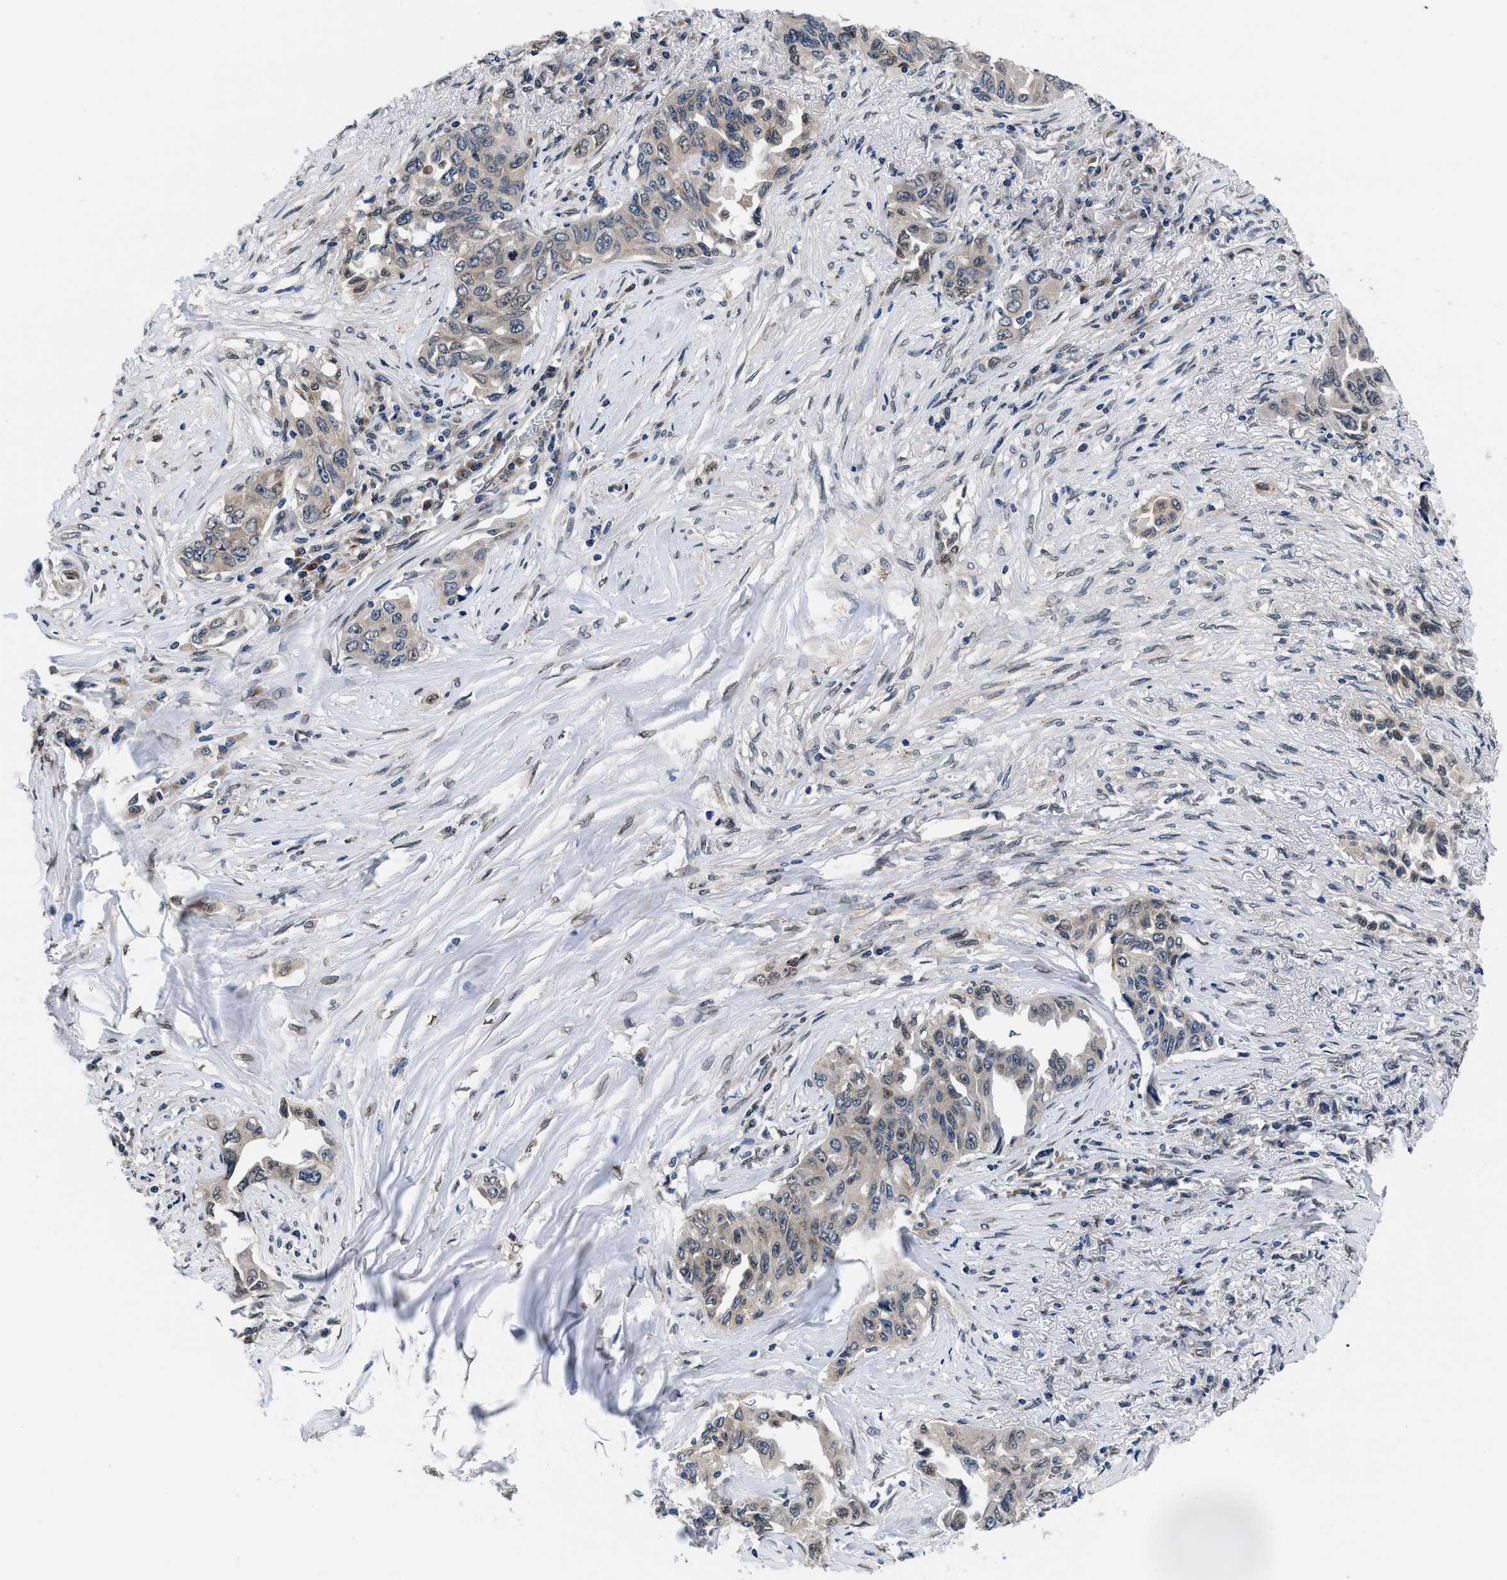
{"staining": {"intensity": "negative", "quantity": "none", "location": "none"}, "tissue": "lung cancer", "cell_type": "Tumor cells", "image_type": "cancer", "snomed": [{"axis": "morphology", "description": "Adenocarcinoma, NOS"}, {"axis": "topography", "description": "Lung"}], "caption": "A high-resolution image shows immunohistochemistry (IHC) staining of lung adenocarcinoma, which displays no significant expression in tumor cells. The staining is performed using DAB brown chromogen with nuclei counter-stained in using hematoxylin.", "gene": "SNX10", "patient": {"sex": "female", "age": 51}}